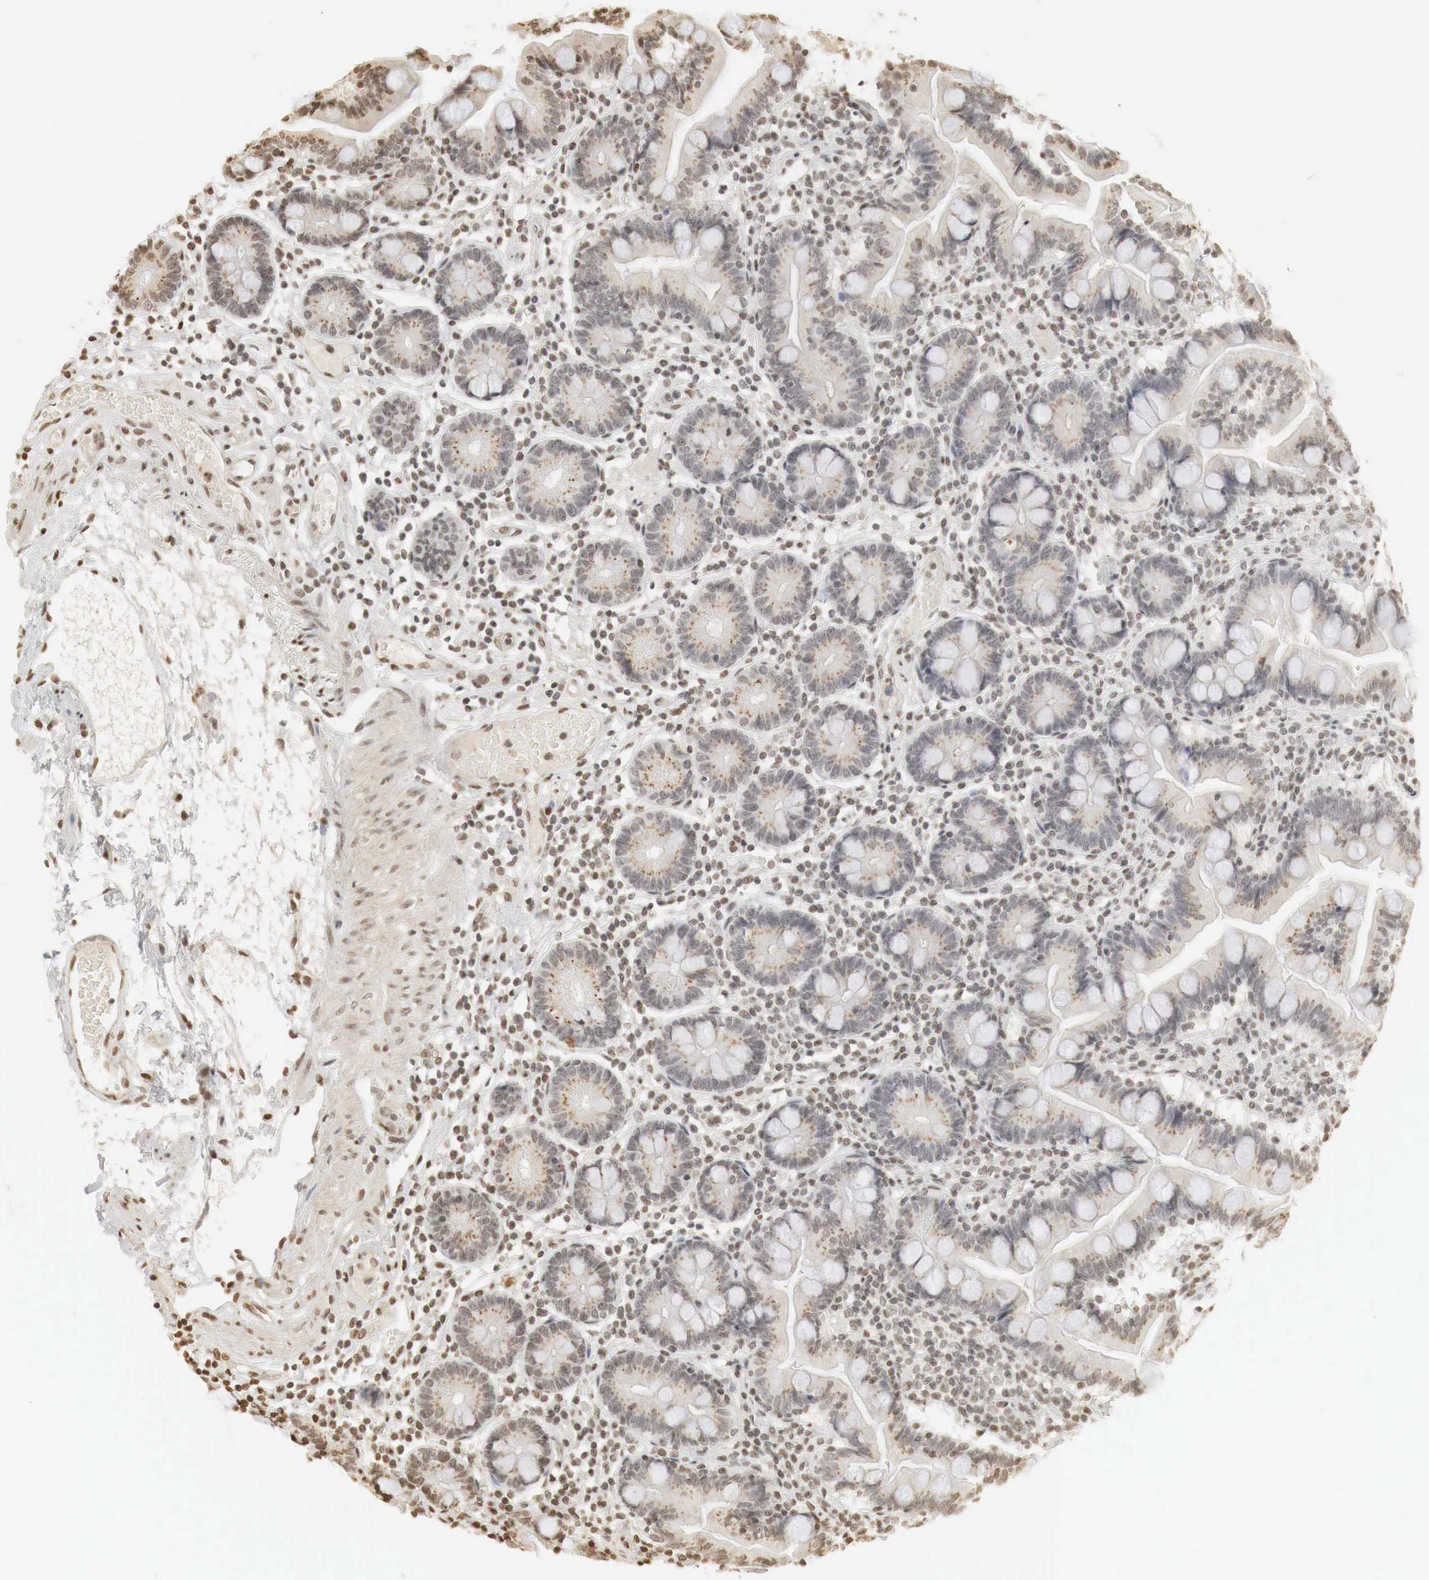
{"staining": {"intensity": "weak", "quantity": "25%-75%", "location": "cytoplasmic/membranous,nuclear"}, "tissue": "small intestine", "cell_type": "Glandular cells", "image_type": "normal", "snomed": [{"axis": "morphology", "description": "Normal tissue, NOS"}, {"axis": "topography", "description": "Small intestine"}], "caption": "Immunohistochemistry micrograph of benign small intestine: small intestine stained using IHC displays low levels of weak protein expression localized specifically in the cytoplasmic/membranous,nuclear of glandular cells, appearing as a cytoplasmic/membranous,nuclear brown color.", "gene": "ERBB4", "patient": {"sex": "female", "age": 69}}